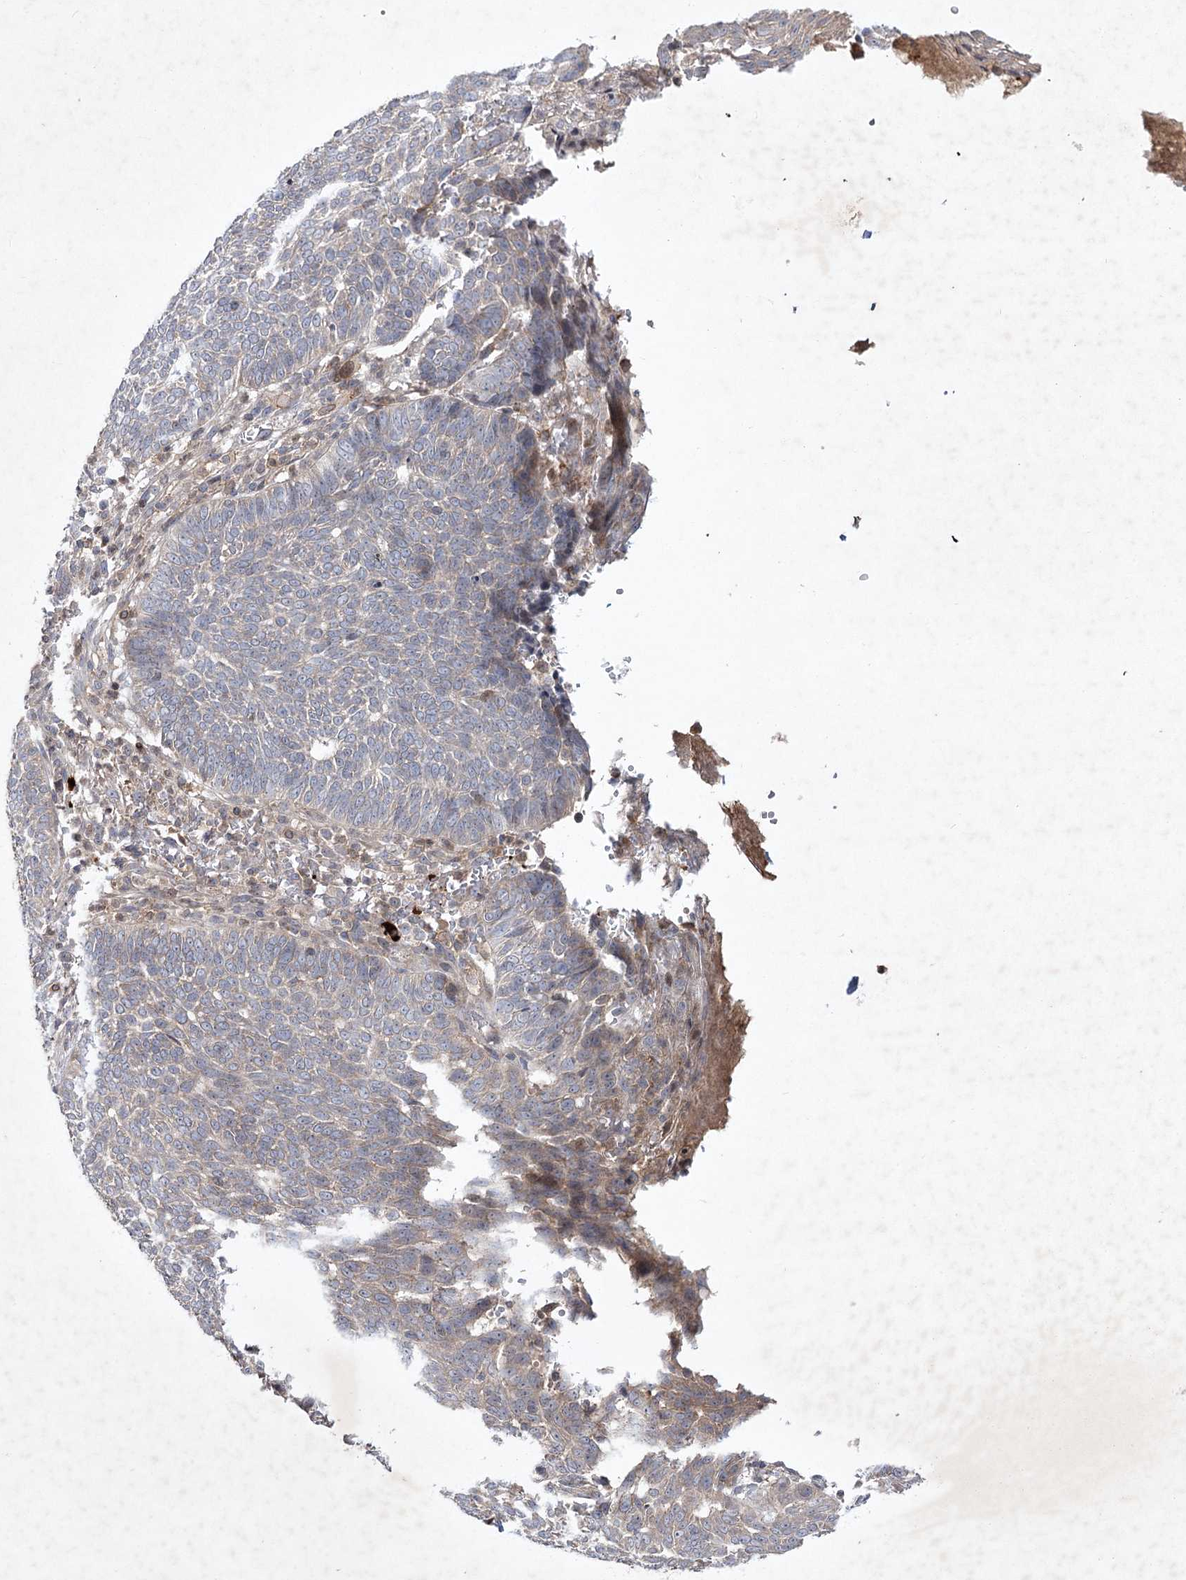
{"staining": {"intensity": "weak", "quantity": "<25%", "location": "cytoplasmic/membranous"}, "tissue": "skin cancer", "cell_type": "Tumor cells", "image_type": "cancer", "snomed": [{"axis": "morphology", "description": "Normal tissue, NOS"}, {"axis": "morphology", "description": "Basal cell carcinoma"}, {"axis": "topography", "description": "Skin"}], "caption": "DAB (3,3'-diaminobenzidine) immunohistochemical staining of skin cancer displays no significant positivity in tumor cells.", "gene": "MAP3K13", "patient": {"sex": "male", "age": 64}}